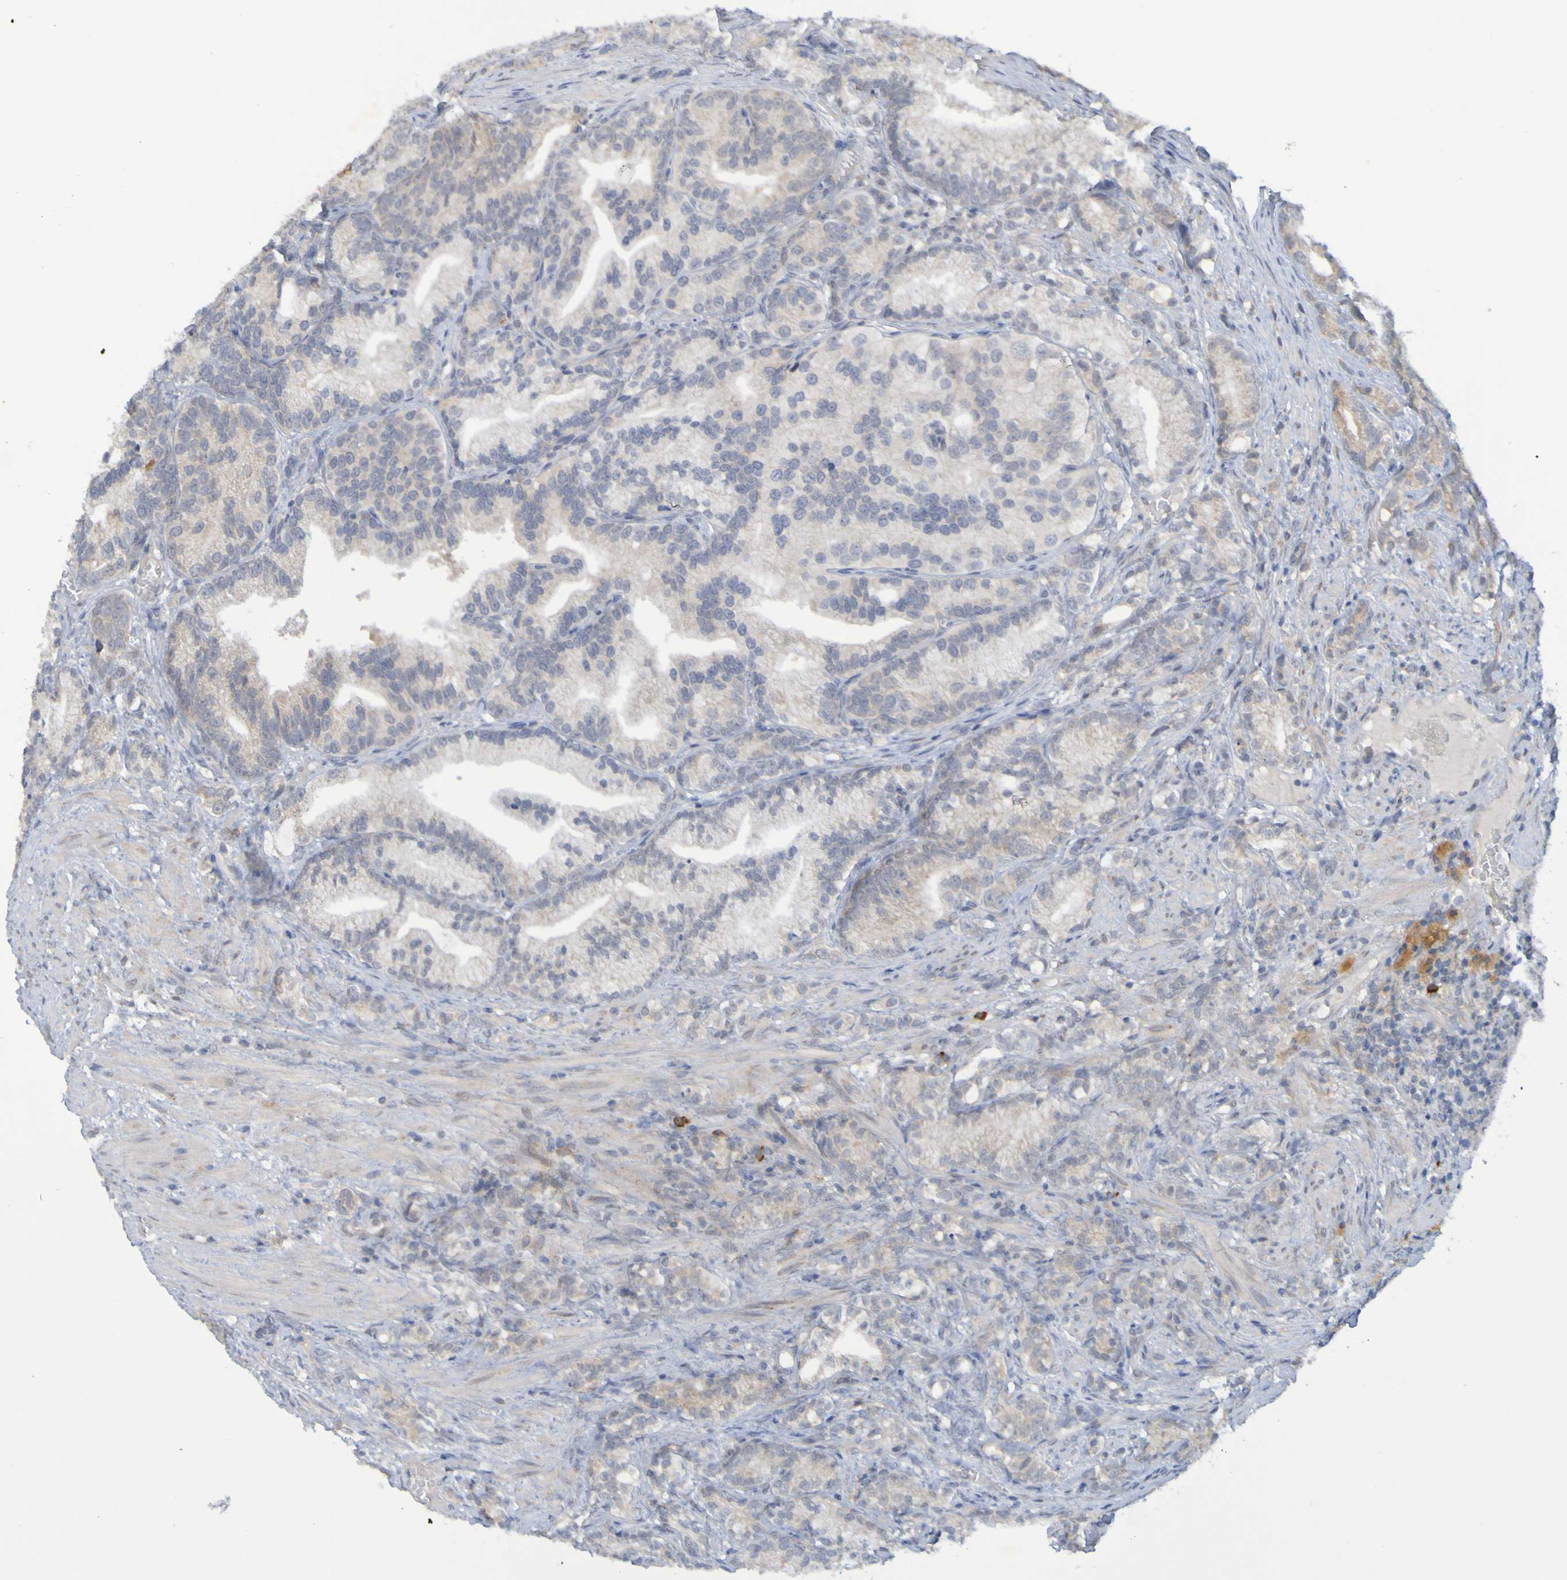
{"staining": {"intensity": "weak", "quantity": "<25%", "location": "cytoplasmic/membranous"}, "tissue": "prostate cancer", "cell_type": "Tumor cells", "image_type": "cancer", "snomed": [{"axis": "morphology", "description": "Adenocarcinoma, Low grade"}, {"axis": "topography", "description": "Prostate"}], "caption": "Immunohistochemical staining of prostate adenocarcinoma (low-grade) shows no significant staining in tumor cells.", "gene": "LILRB5", "patient": {"sex": "male", "age": 89}}